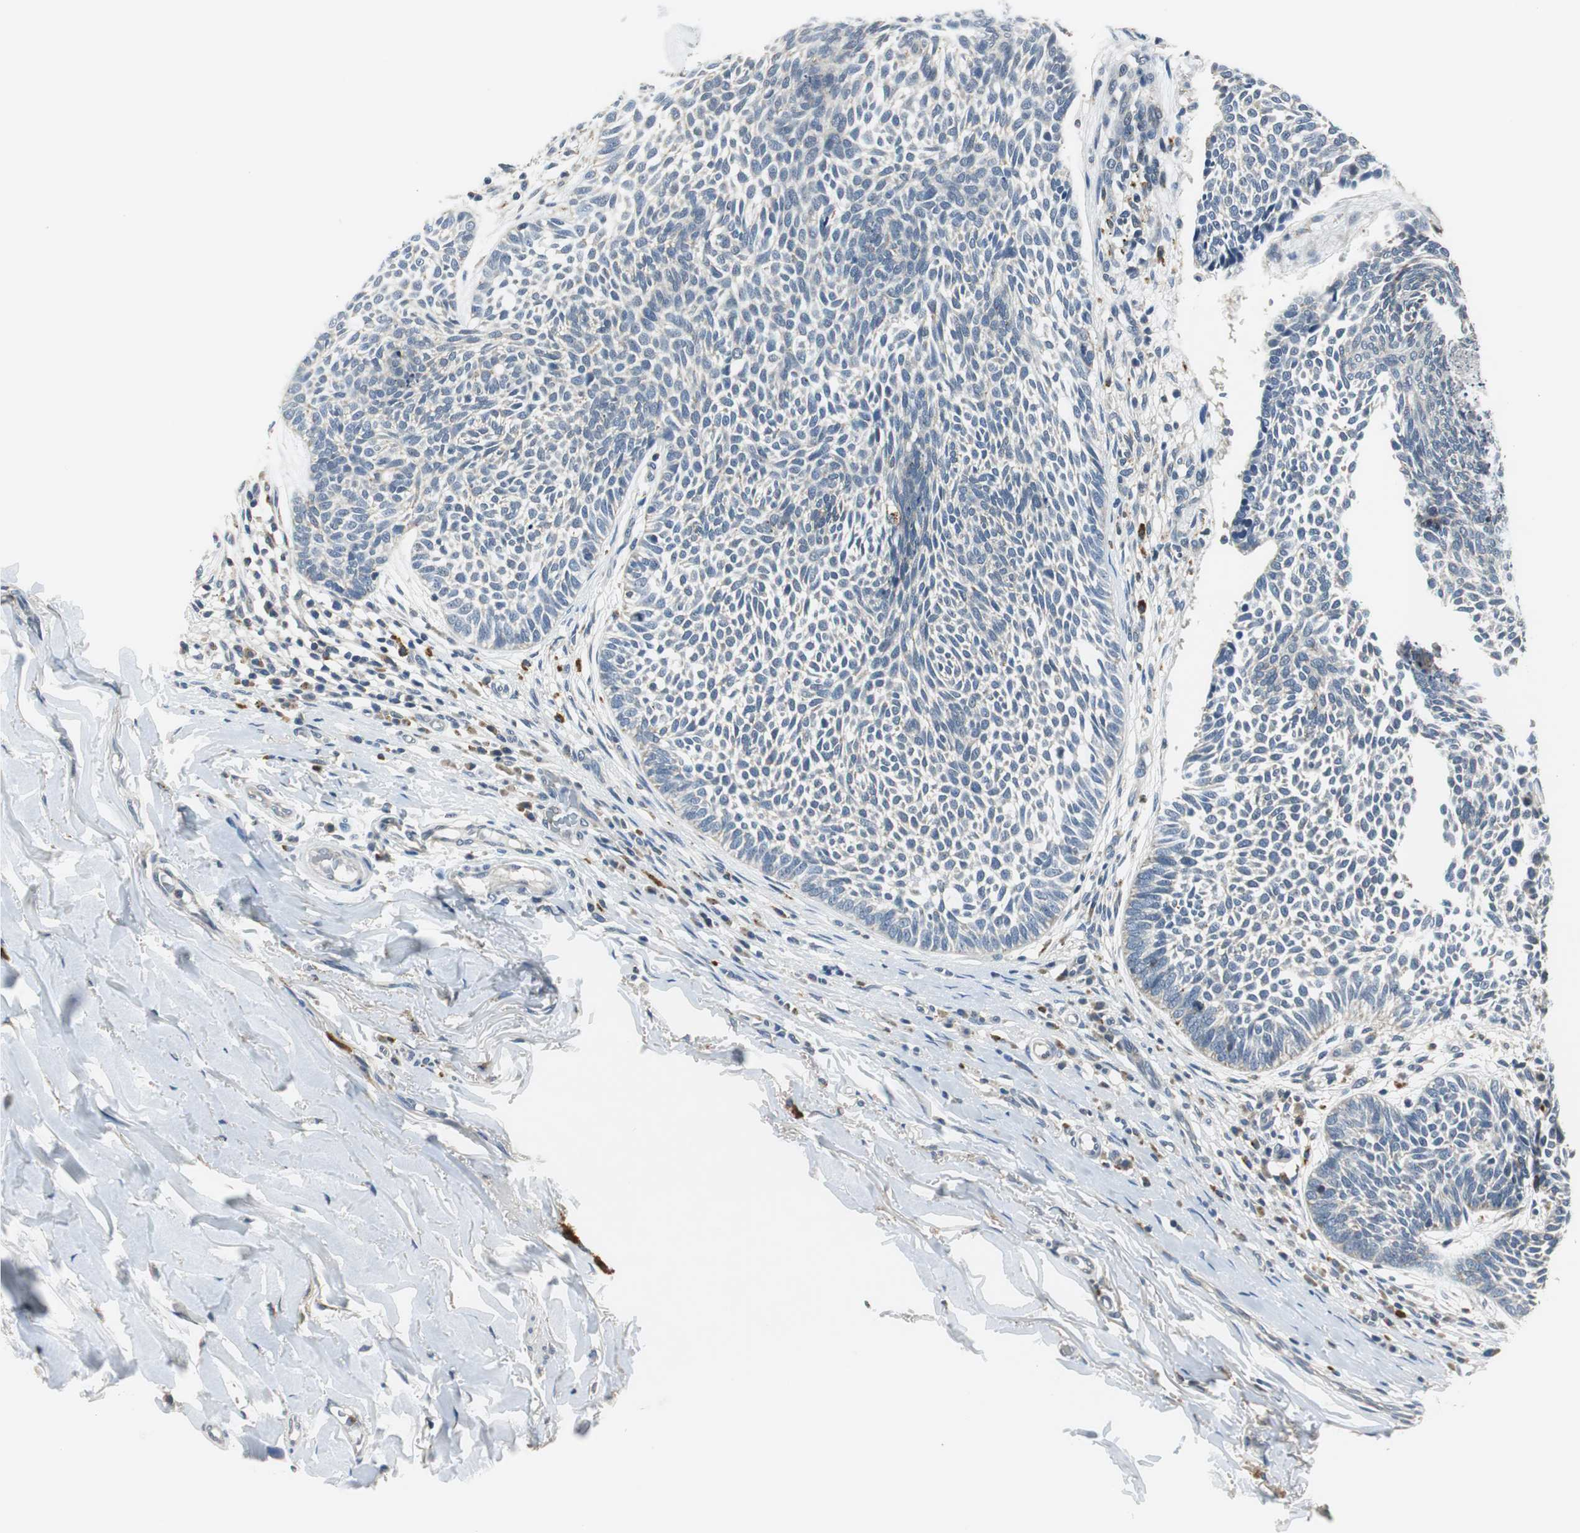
{"staining": {"intensity": "negative", "quantity": "none", "location": "none"}, "tissue": "skin cancer", "cell_type": "Tumor cells", "image_type": "cancer", "snomed": [{"axis": "morphology", "description": "Normal tissue, NOS"}, {"axis": "morphology", "description": "Basal cell carcinoma"}, {"axis": "topography", "description": "Skin"}], "caption": "Basal cell carcinoma (skin) stained for a protein using IHC displays no staining tumor cells.", "gene": "NIT1", "patient": {"sex": "male", "age": 87}}